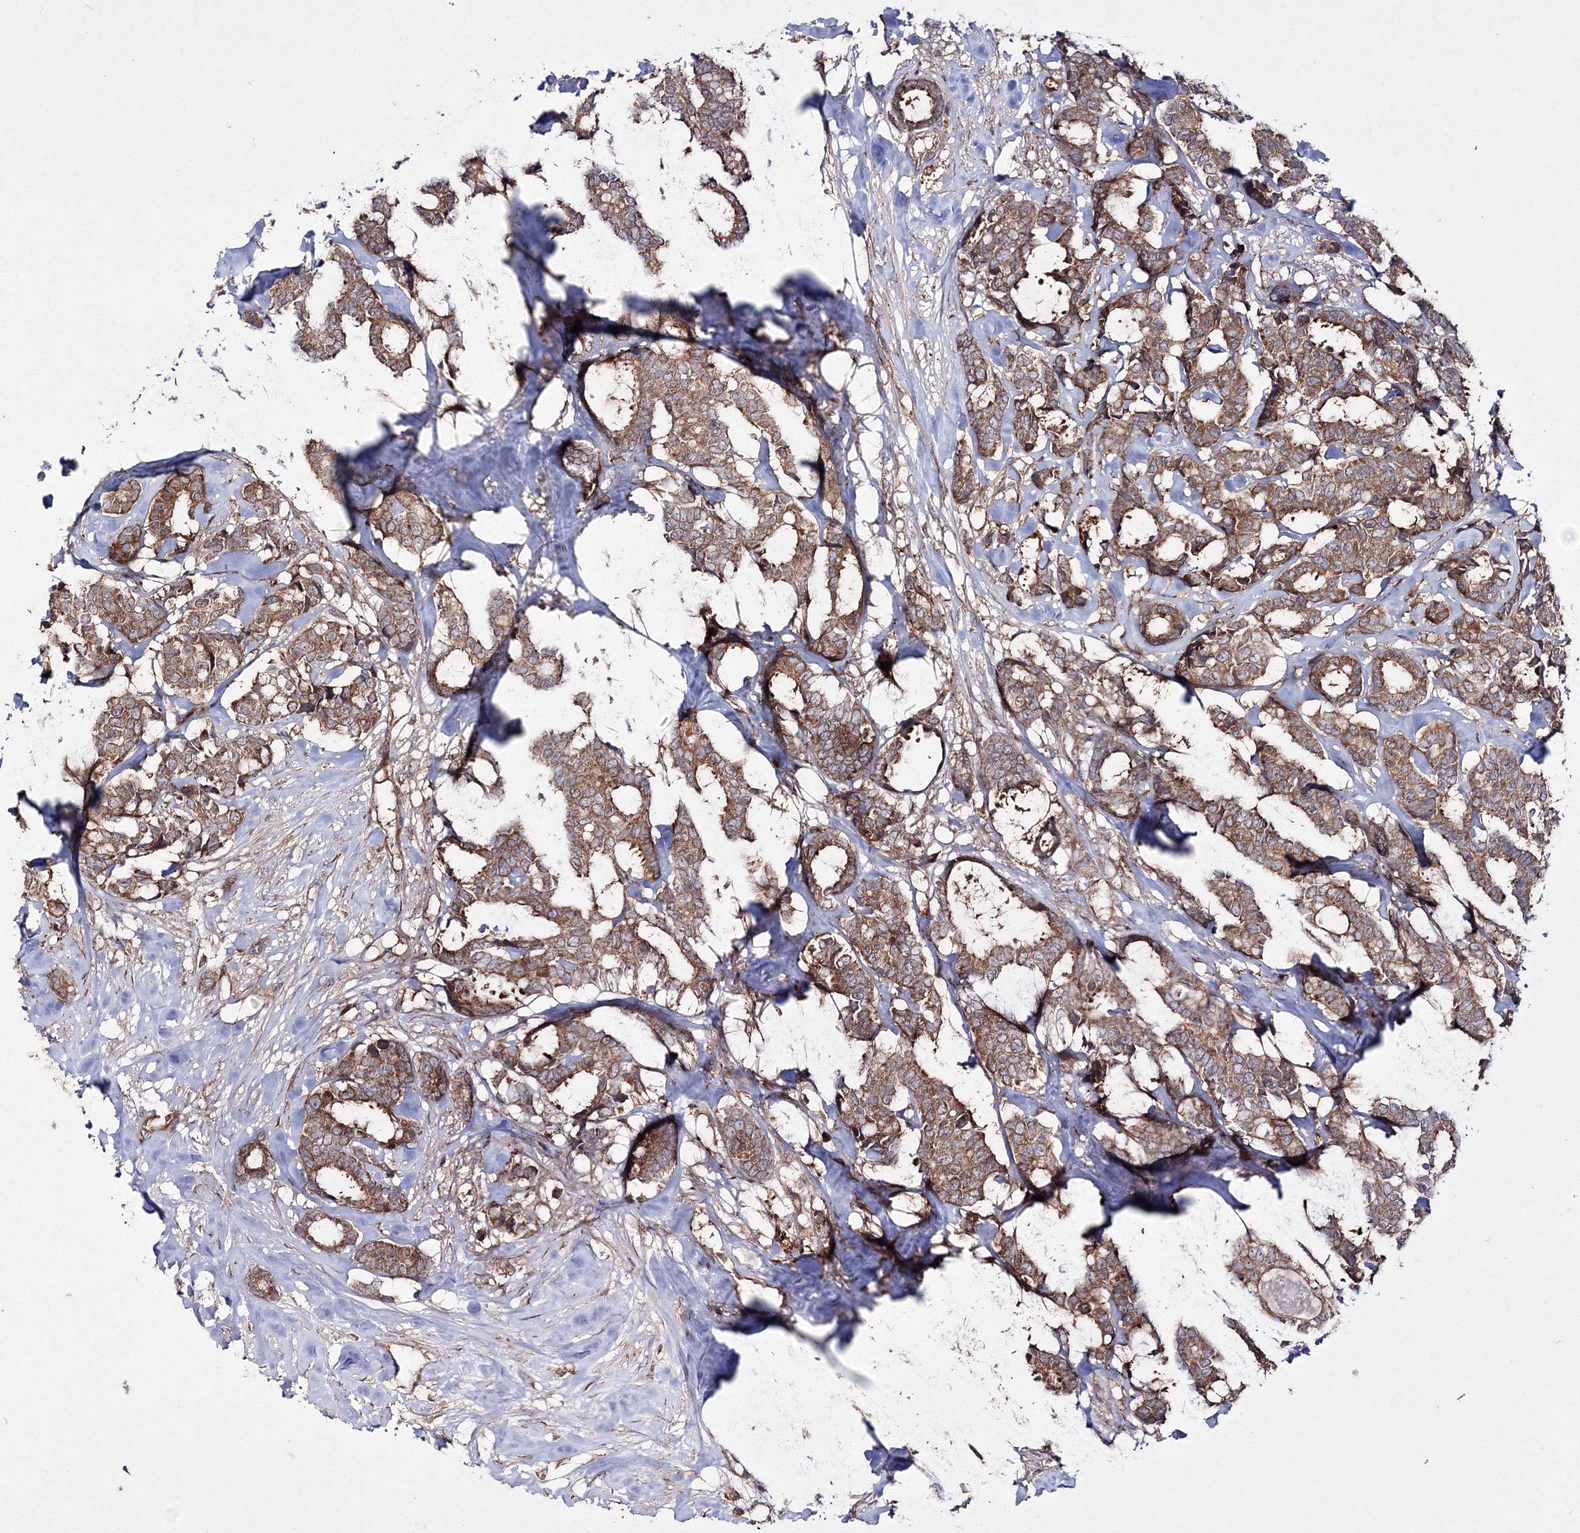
{"staining": {"intensity": "moderate", "quantity": ">75%", "location": "cytoplasmic/membranous"}, "tissue": "breast cancer", "cell_type": "Tumor cells", "image_type": "cancer", "snomed": [{"axis": "morphology", "description": "Duct carcinoma"}, {"axis": "topography", "description": "Breast"}], "caption": "Protein expression by IHC shows moderate cytoplasmic/membranous positivity in approximately >75% of tumor cells in breast cancer. (DAB IHC with brightfield microscopy, high magnification).", "gene": "PEX13", "patient": {"sex": "female", "age": 87}}